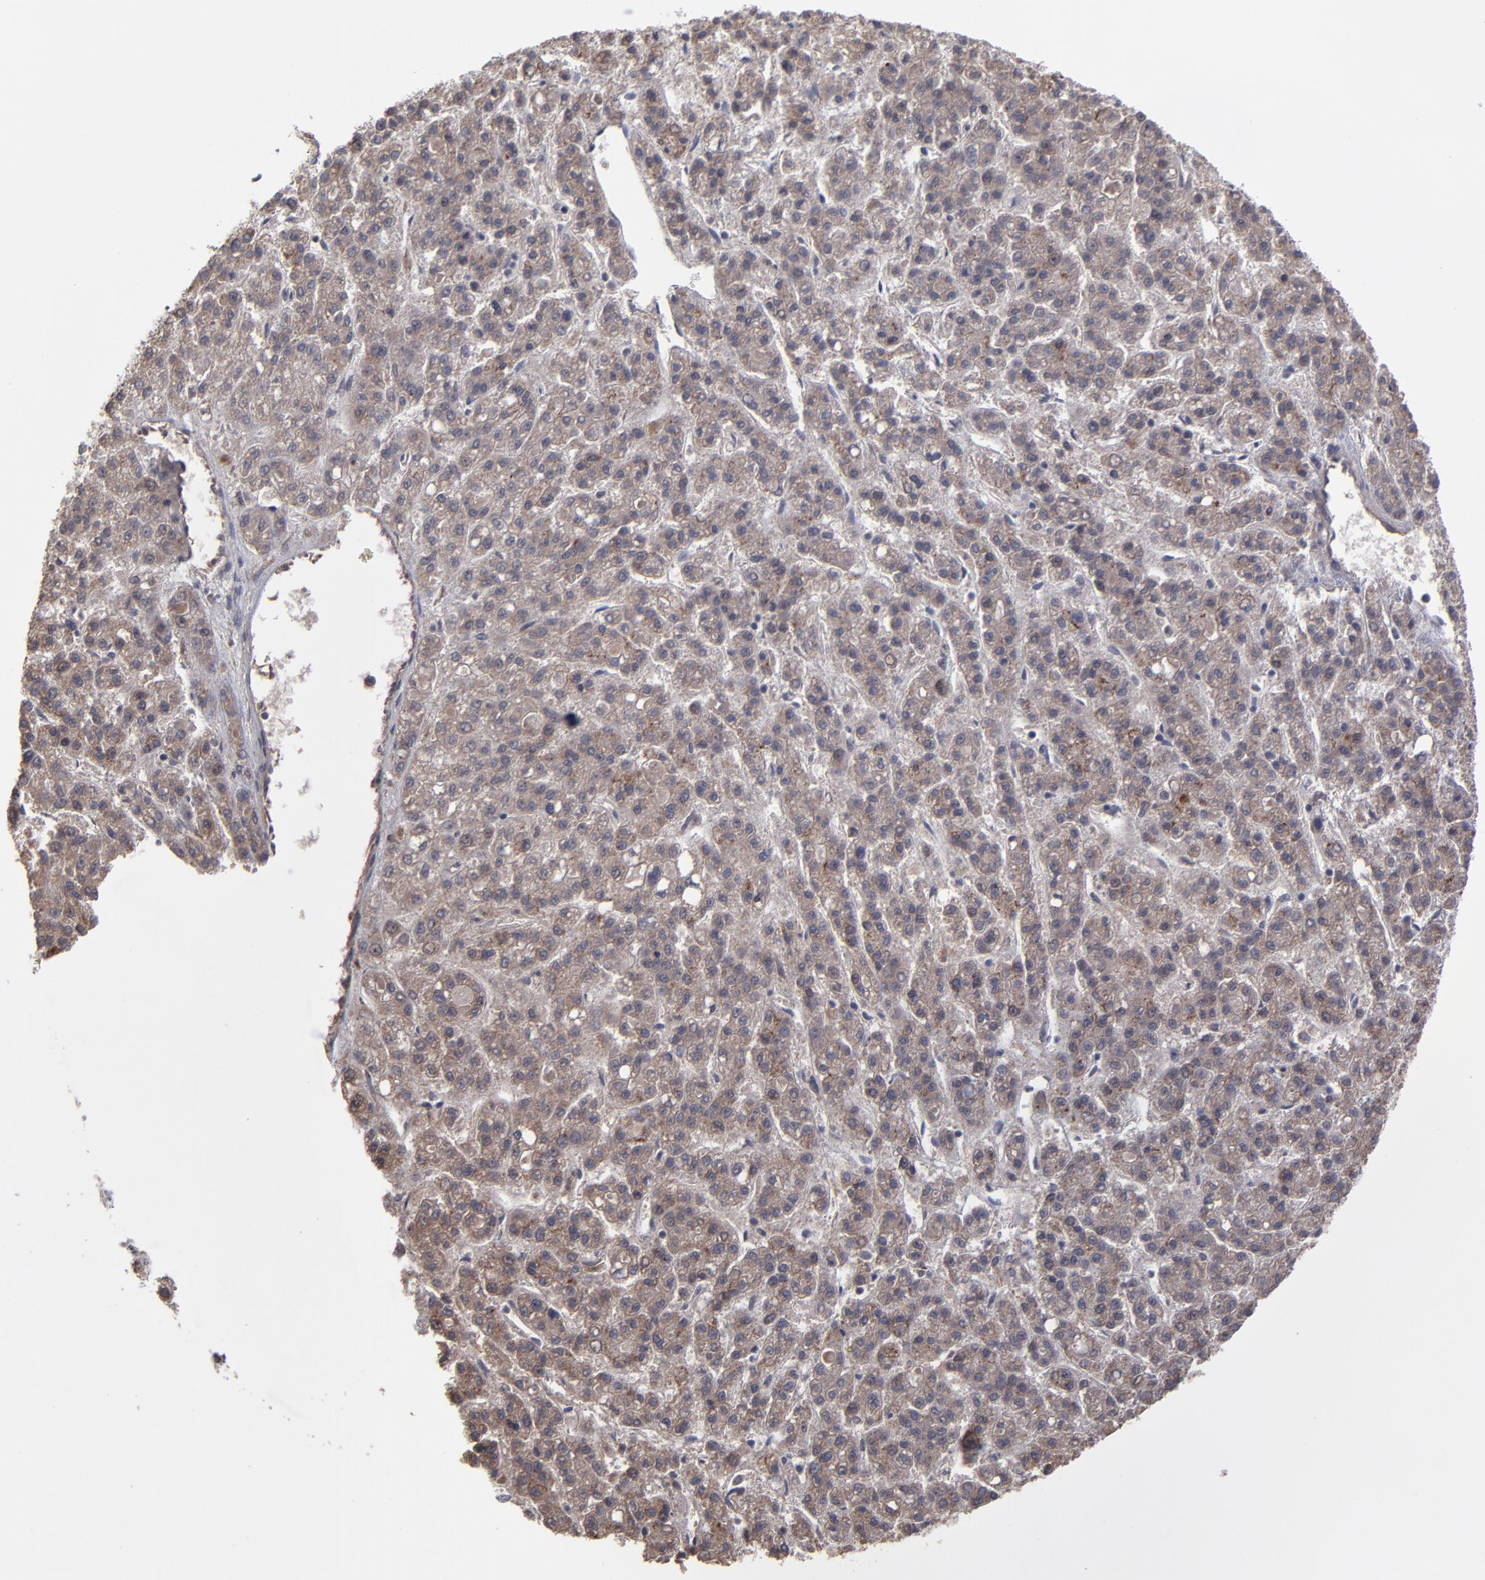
{"staining": {"intensity": "moderate", "quantity": ">75%", "location": "cytoplasmic/membranous"}, "tissue": "liver cancer", "cell_type": "Tumor cells", "image_type": "cancer", "snomed": [{"axis": "morphology", "description": "Carcinoma, Hepatocellular, NOS"}, {"axis": "topography", "description": "Liver"}], "caption": "Hepatocellular carcinoma (liver) stained for a protein exhibits moderate cytoplasmic/membranous positivity in tumor cells.", "gene": "ZNF780B", "patient": {"sex": "male", "age": 70}}